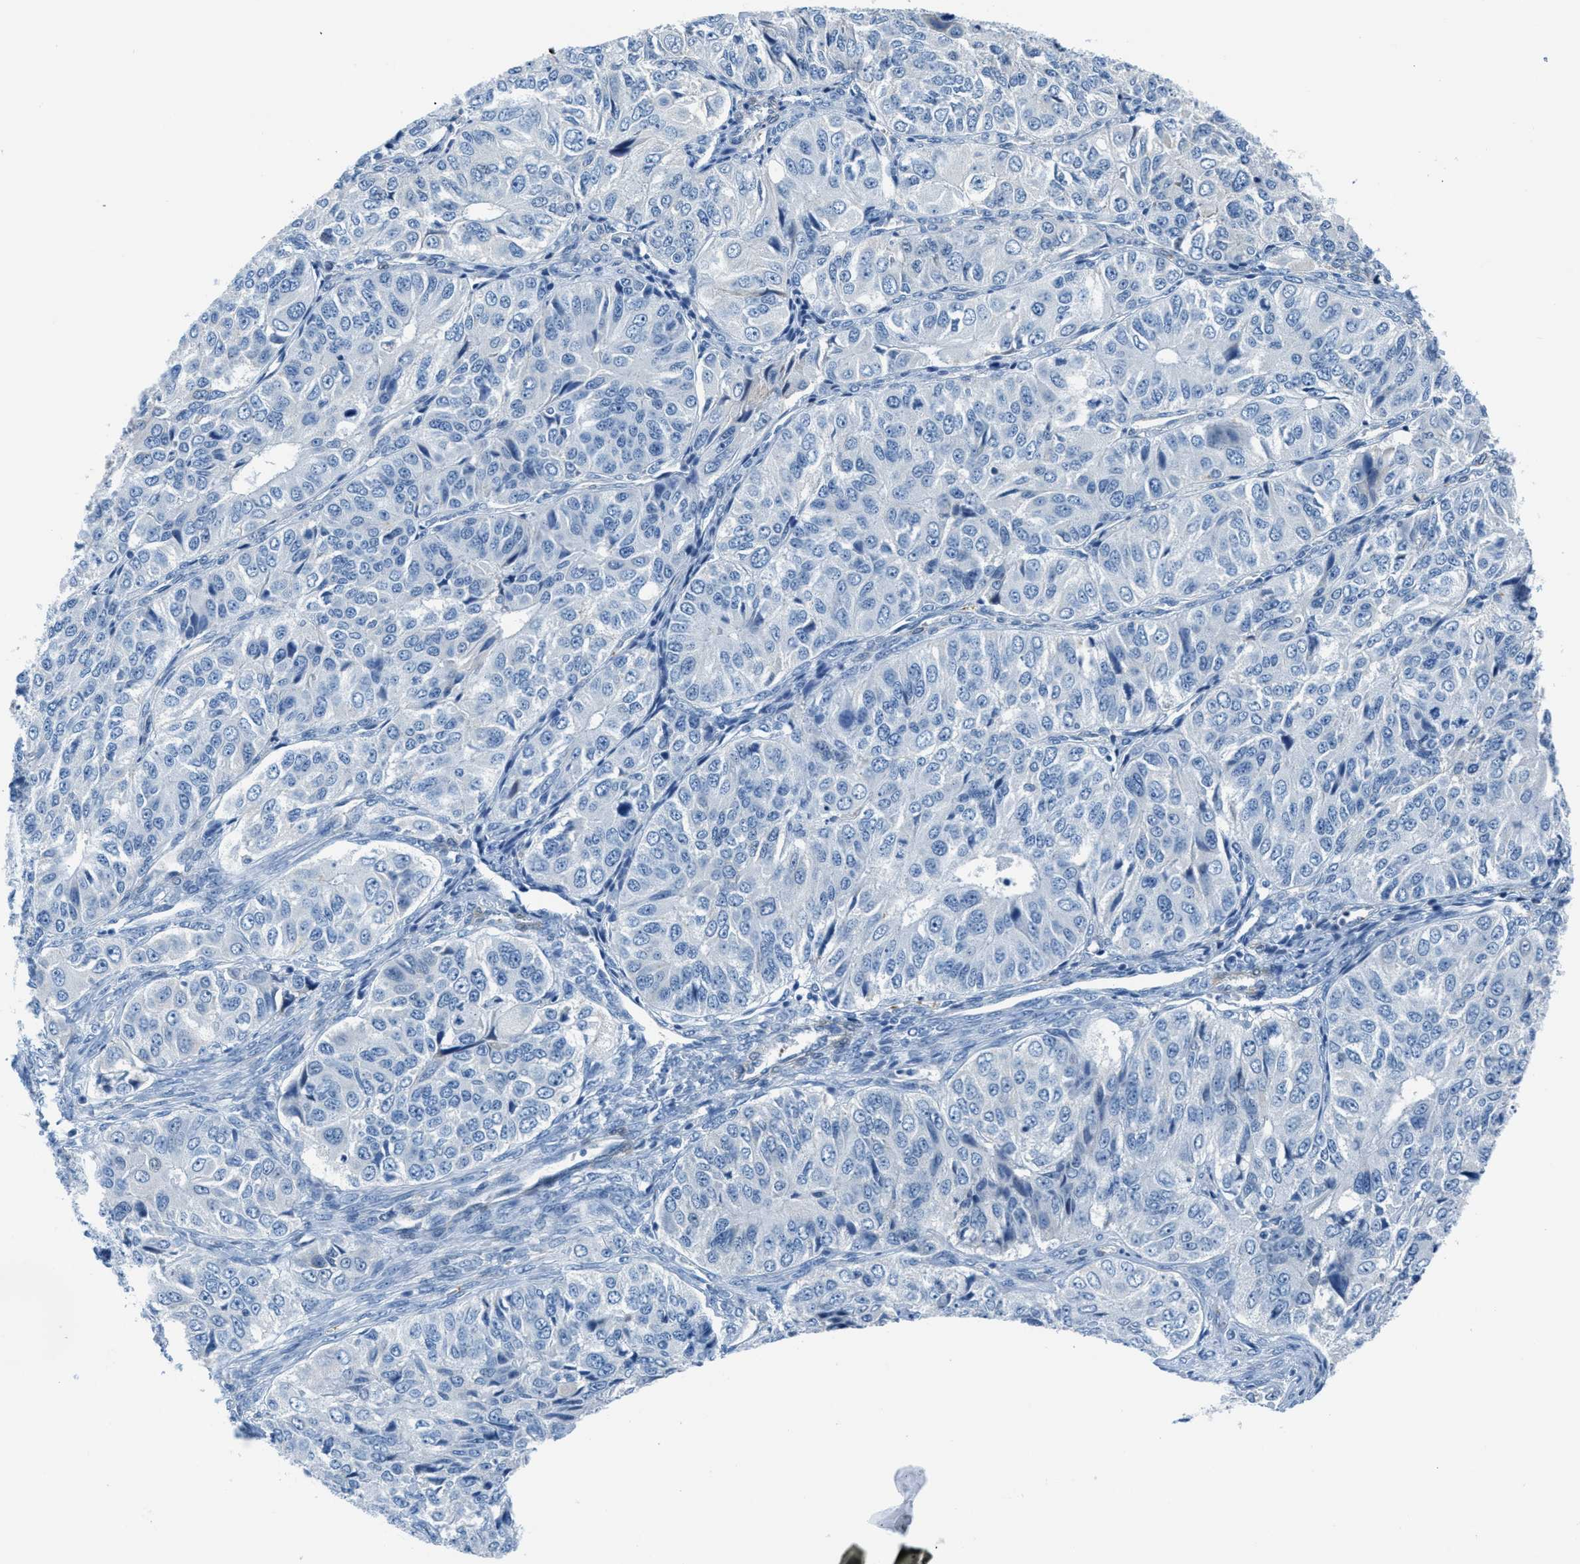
{"staining": {"intensity": "negative", "quantity": "none", "location": "none"}, "tissue": "ovarian cancer", "cell_type": "Tumor cells", "image_type": "cancer", "snomed": [{"axis": "morphology", "description": "Carcinoma, endometroid"}, {"axis": "topography", "description": "Ovary"}], "caption": "Immunohistochemistry of ovarian cancer (endometroid carcinoma) exhibits no expression in tumor cells.", "gene": "MAPRE2", "patient": {"sex": "female", "age": 51}}